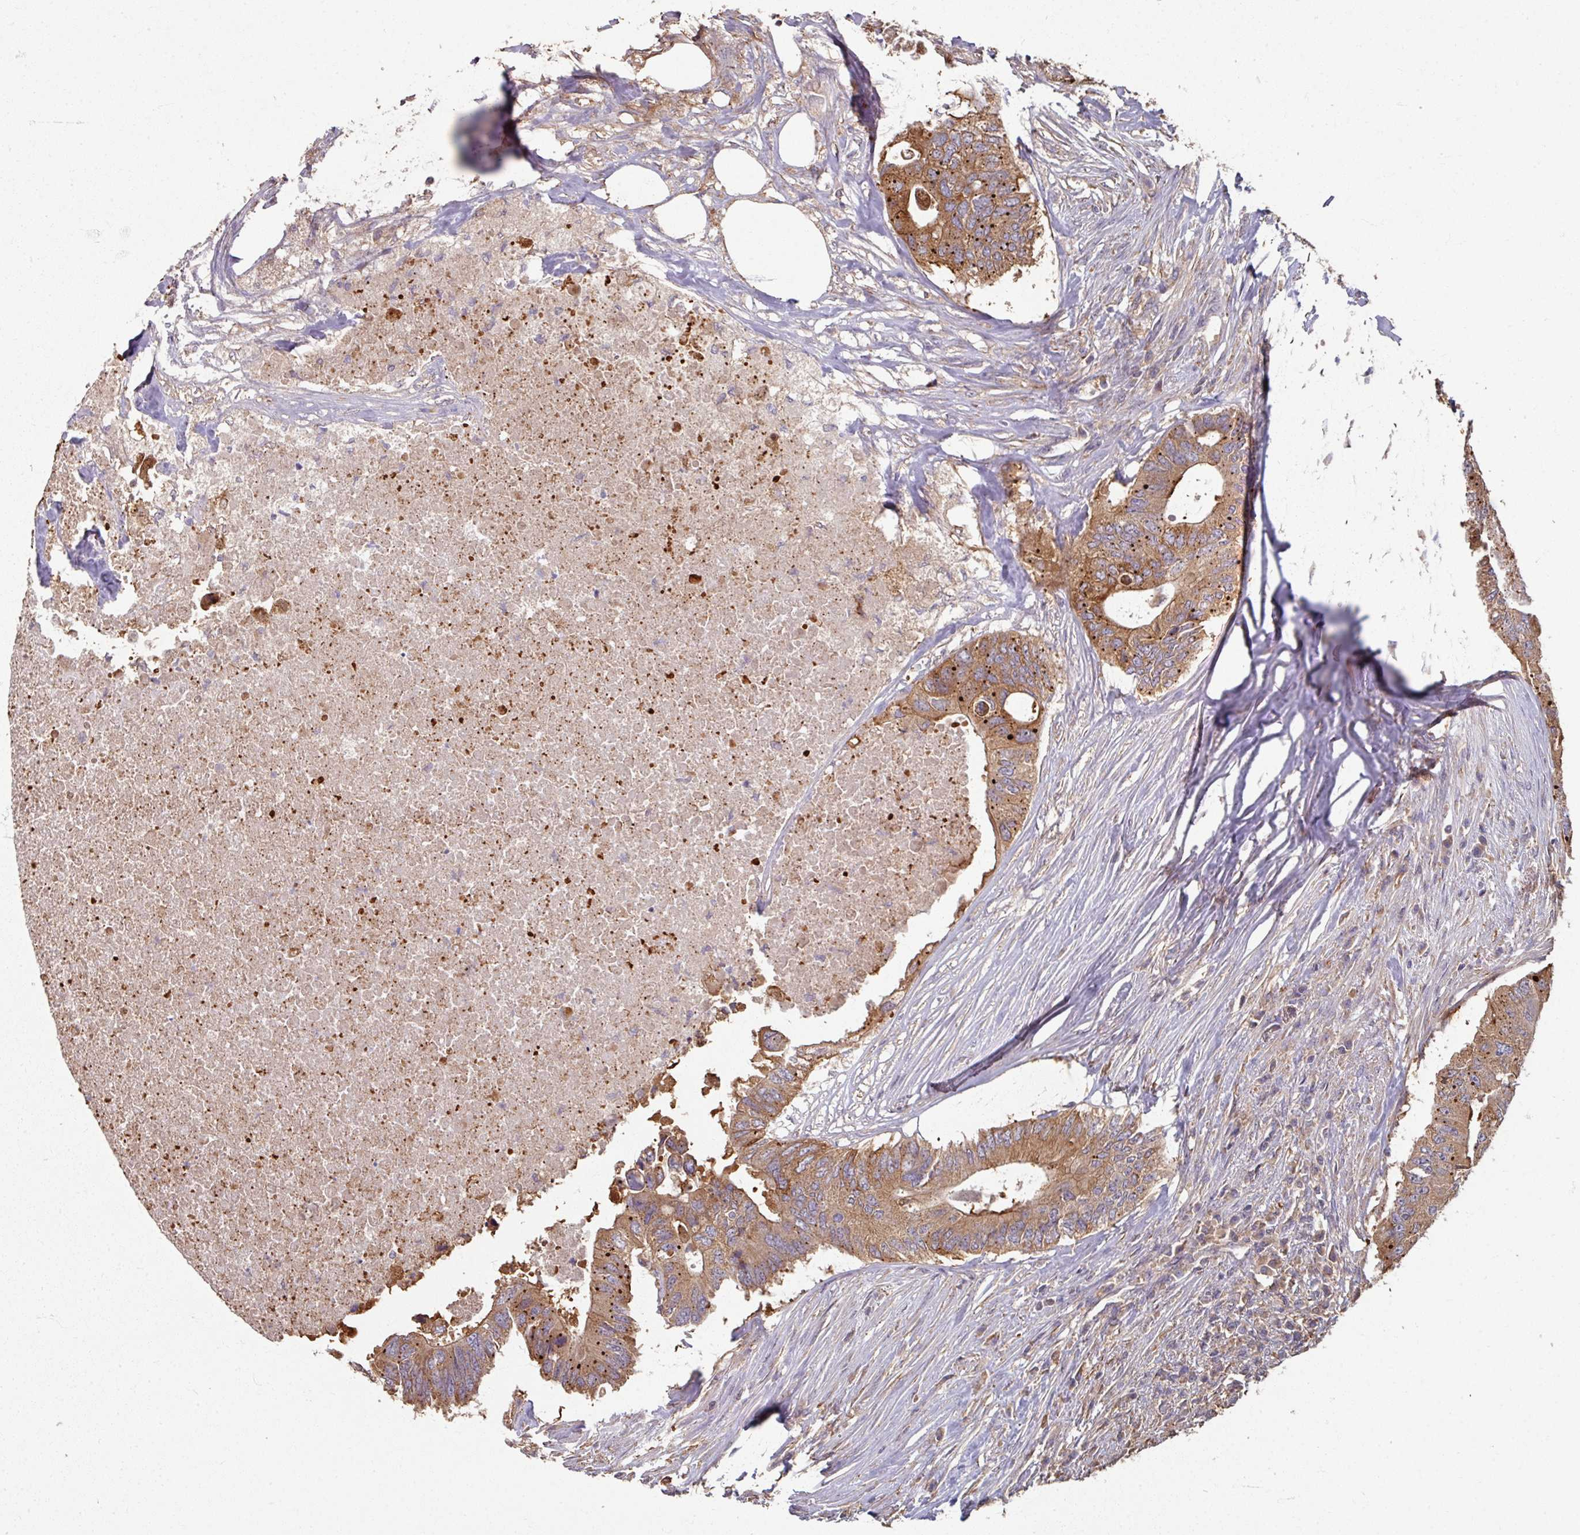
{"staining": {"intensity": "moderate", "quantity": ">75%", "location": "cytoplasmic/membranous"}, "tissue": "colorectal cancer", "cell_type": "Tumor cells", "image_type": "cancer", "snomed": [{"axis": "morphology", "description": "Adenocarcinoma, NOS"}, {"axis": "topography", "description": "Colon"}], "caption": "Immunohistochemical staining of human adenocarcinoma (colorectal) displays moderate cytoplasmic/membranous protein staining in about >75% of tumor cells. (DAB = brown stain, brightfield microscopy at high magnification).", "gene": "CCDC68", "patient": {"sex": "male", "age": 71}}